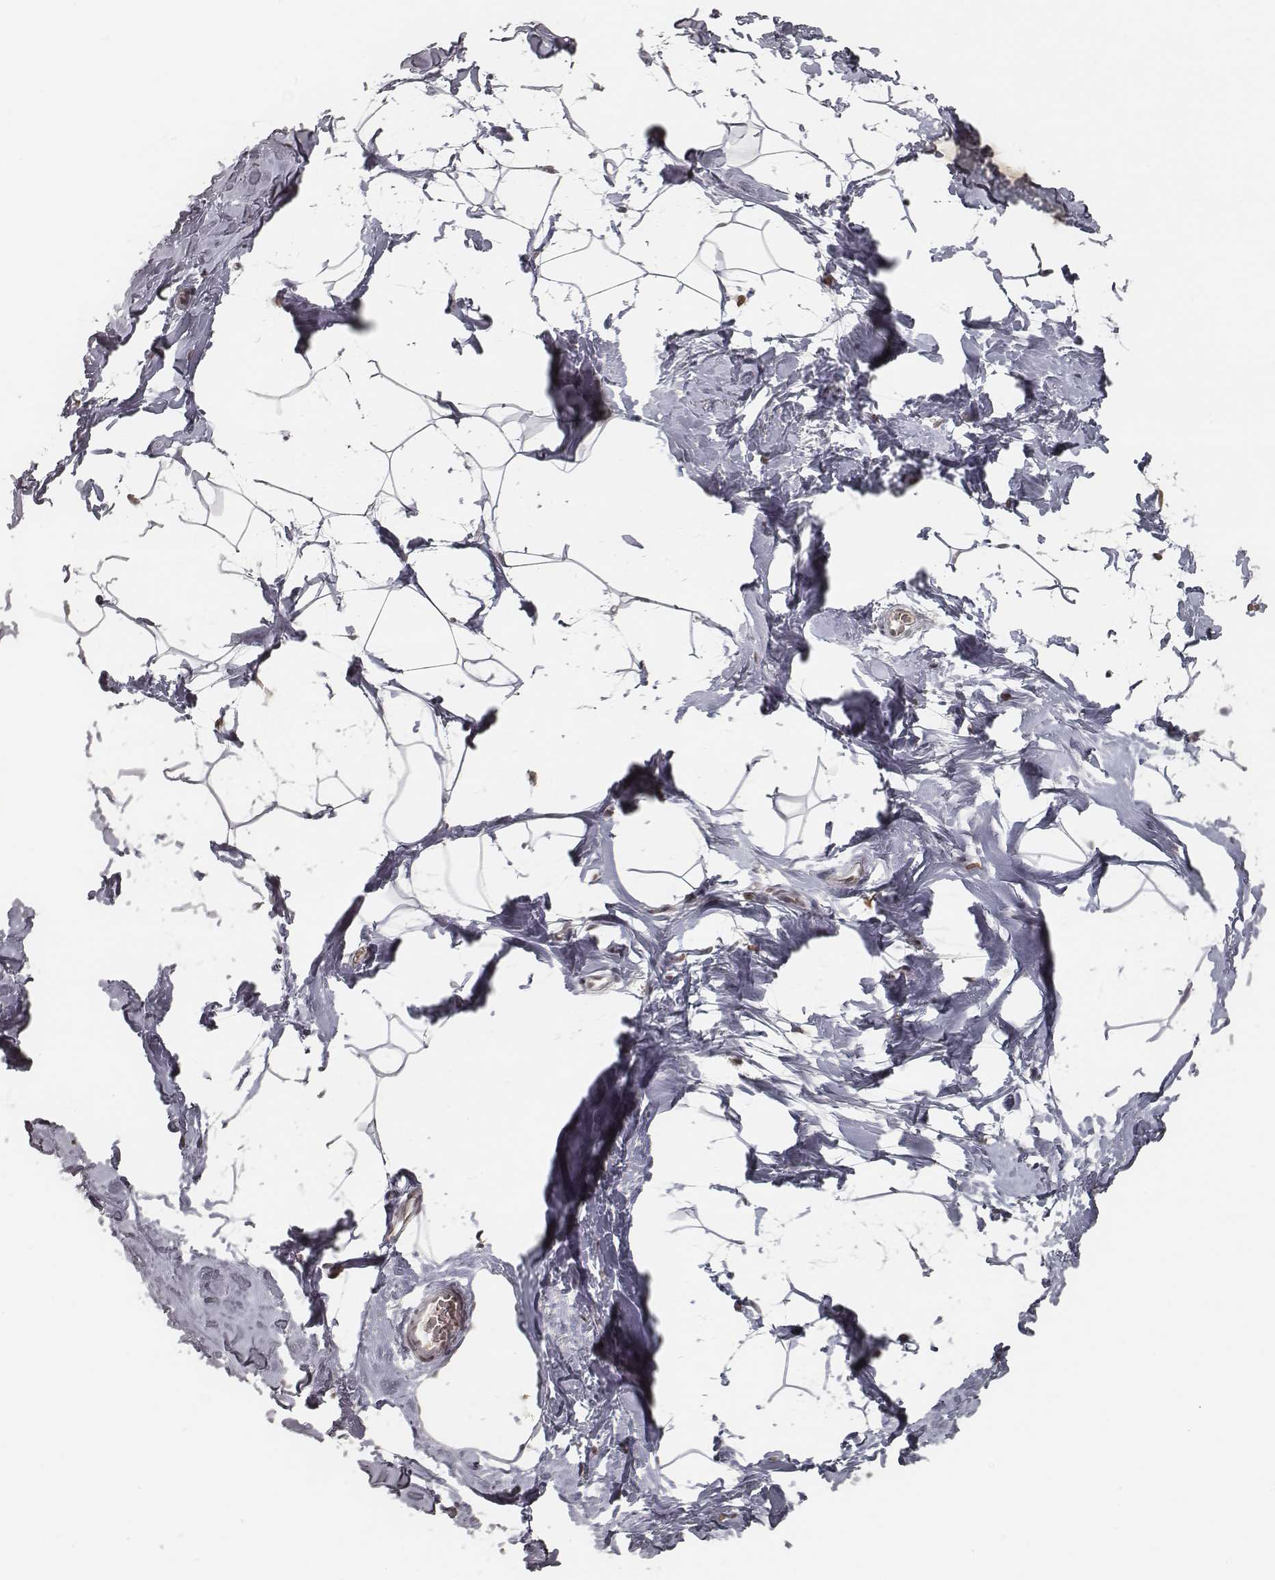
{"staining": {"intensity": "negative", "quantity": "none", "location": "none"}, "tissue": "breast", "cell_type": "Adipocytes", "image_type": "normal", "snomed": [{"axis": "morphology", "description": "Normal tissue, NOS"}, {"axis": "topography", "description": "Breast"}], "caption": "This is an immunohistochemistry (IHC) photomicrograph of benign breast. There is no expression in adipocytes.", "gene": "HMGA2", "patient": {"sex": "female", "age": 32}}